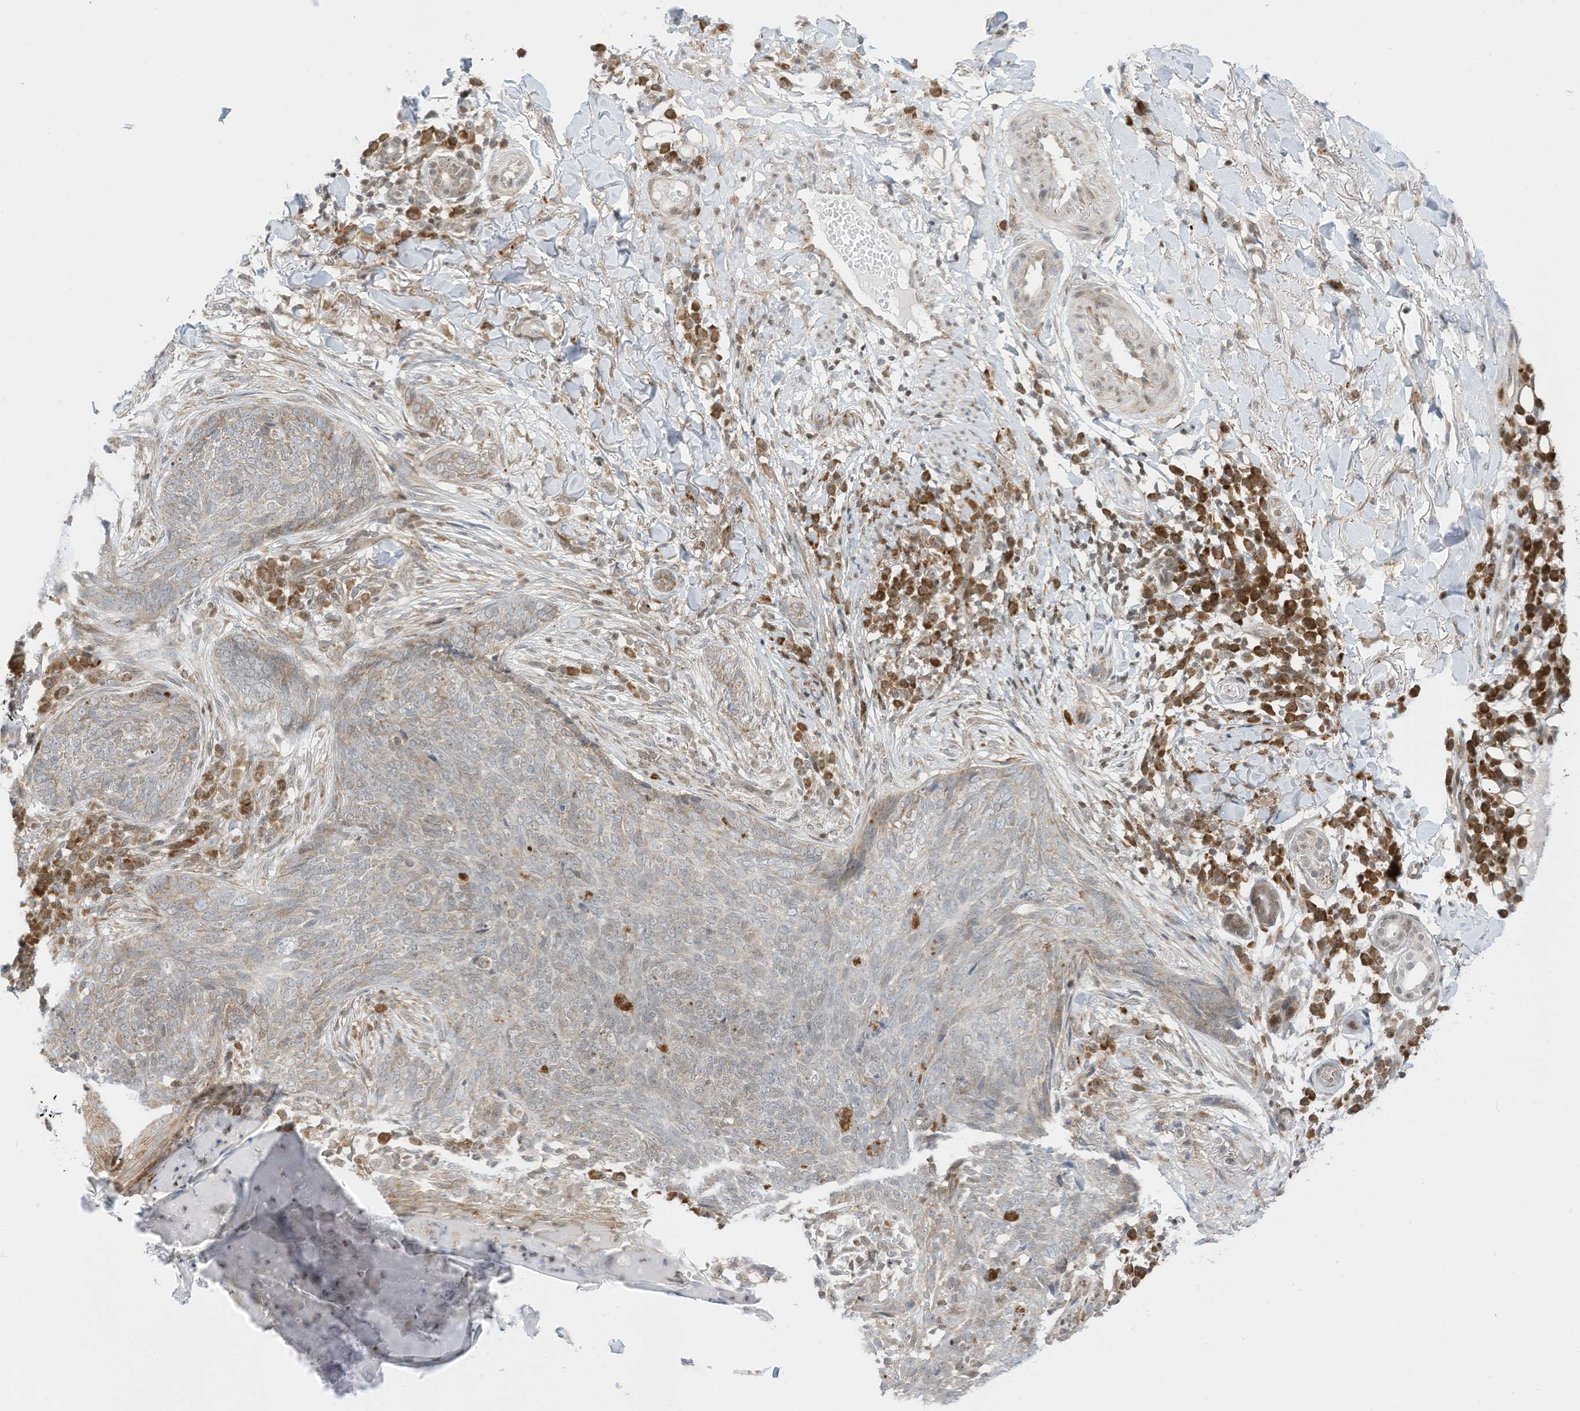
{"staining": {"intensity": "negative", "quantity": "none", "location": "none"}, "tissue": "skin cancer", "cell_type": "Tumor cells", "image_type": "cancer", "snomed": [{"axis": "morphology", "description": "Basal cell carcinoma"}, {"axis": "topography", "description": "Skin"}], "caption": "This image is of skin cancer (basal cell carcinoma) stained with IHC to label a protein in brown with the nuclei are counter-stained blue. There is no staining in tumor cells. (Immunohistochemistry, brightfield microscopy, high magnification).", "gene": "EDF1", "patient": {"sex": "male", "age": 85}}